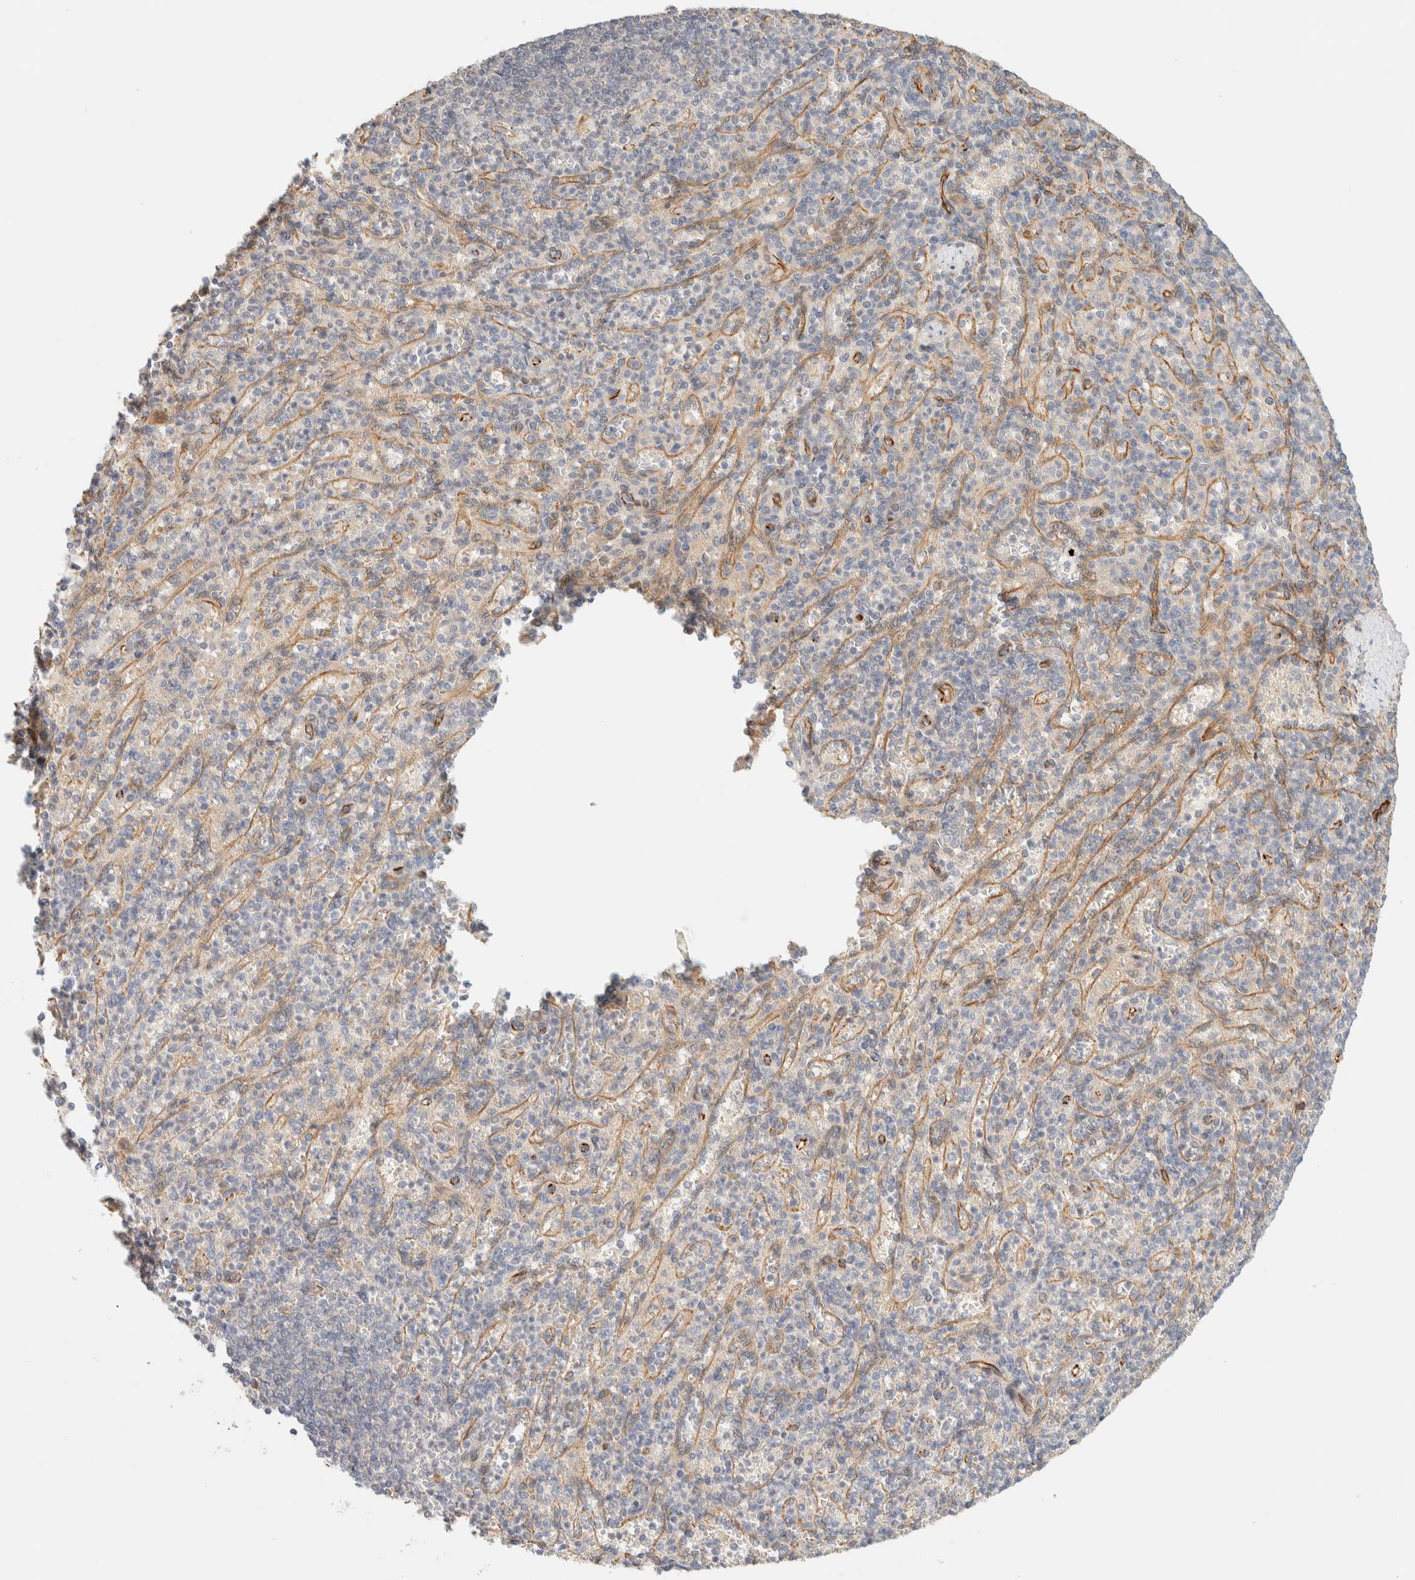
{"staining": {"intensity": "negative", "quantity": "none", "location": "none"}, "tissue": "spleen", "cell_type": "Cells in red pulp", "image_type": "normal", "snomed": [{"axis": "morphology", "description": "Normal tissue, NOS"}, {"axis": "topography", "description": "Spleen"}], "caption": "An immunohistochemistry photomicrograph of benign spleen is shown. There is no staining in cells in red pulp of spleen. (DAB (3,3'-diaminobenzidine) immunohistochemistry (IHC) visualized using brightfield microscopy, high magnification).", "gene": "FAT1", "patient": {"sex": "female", "age": 74}}